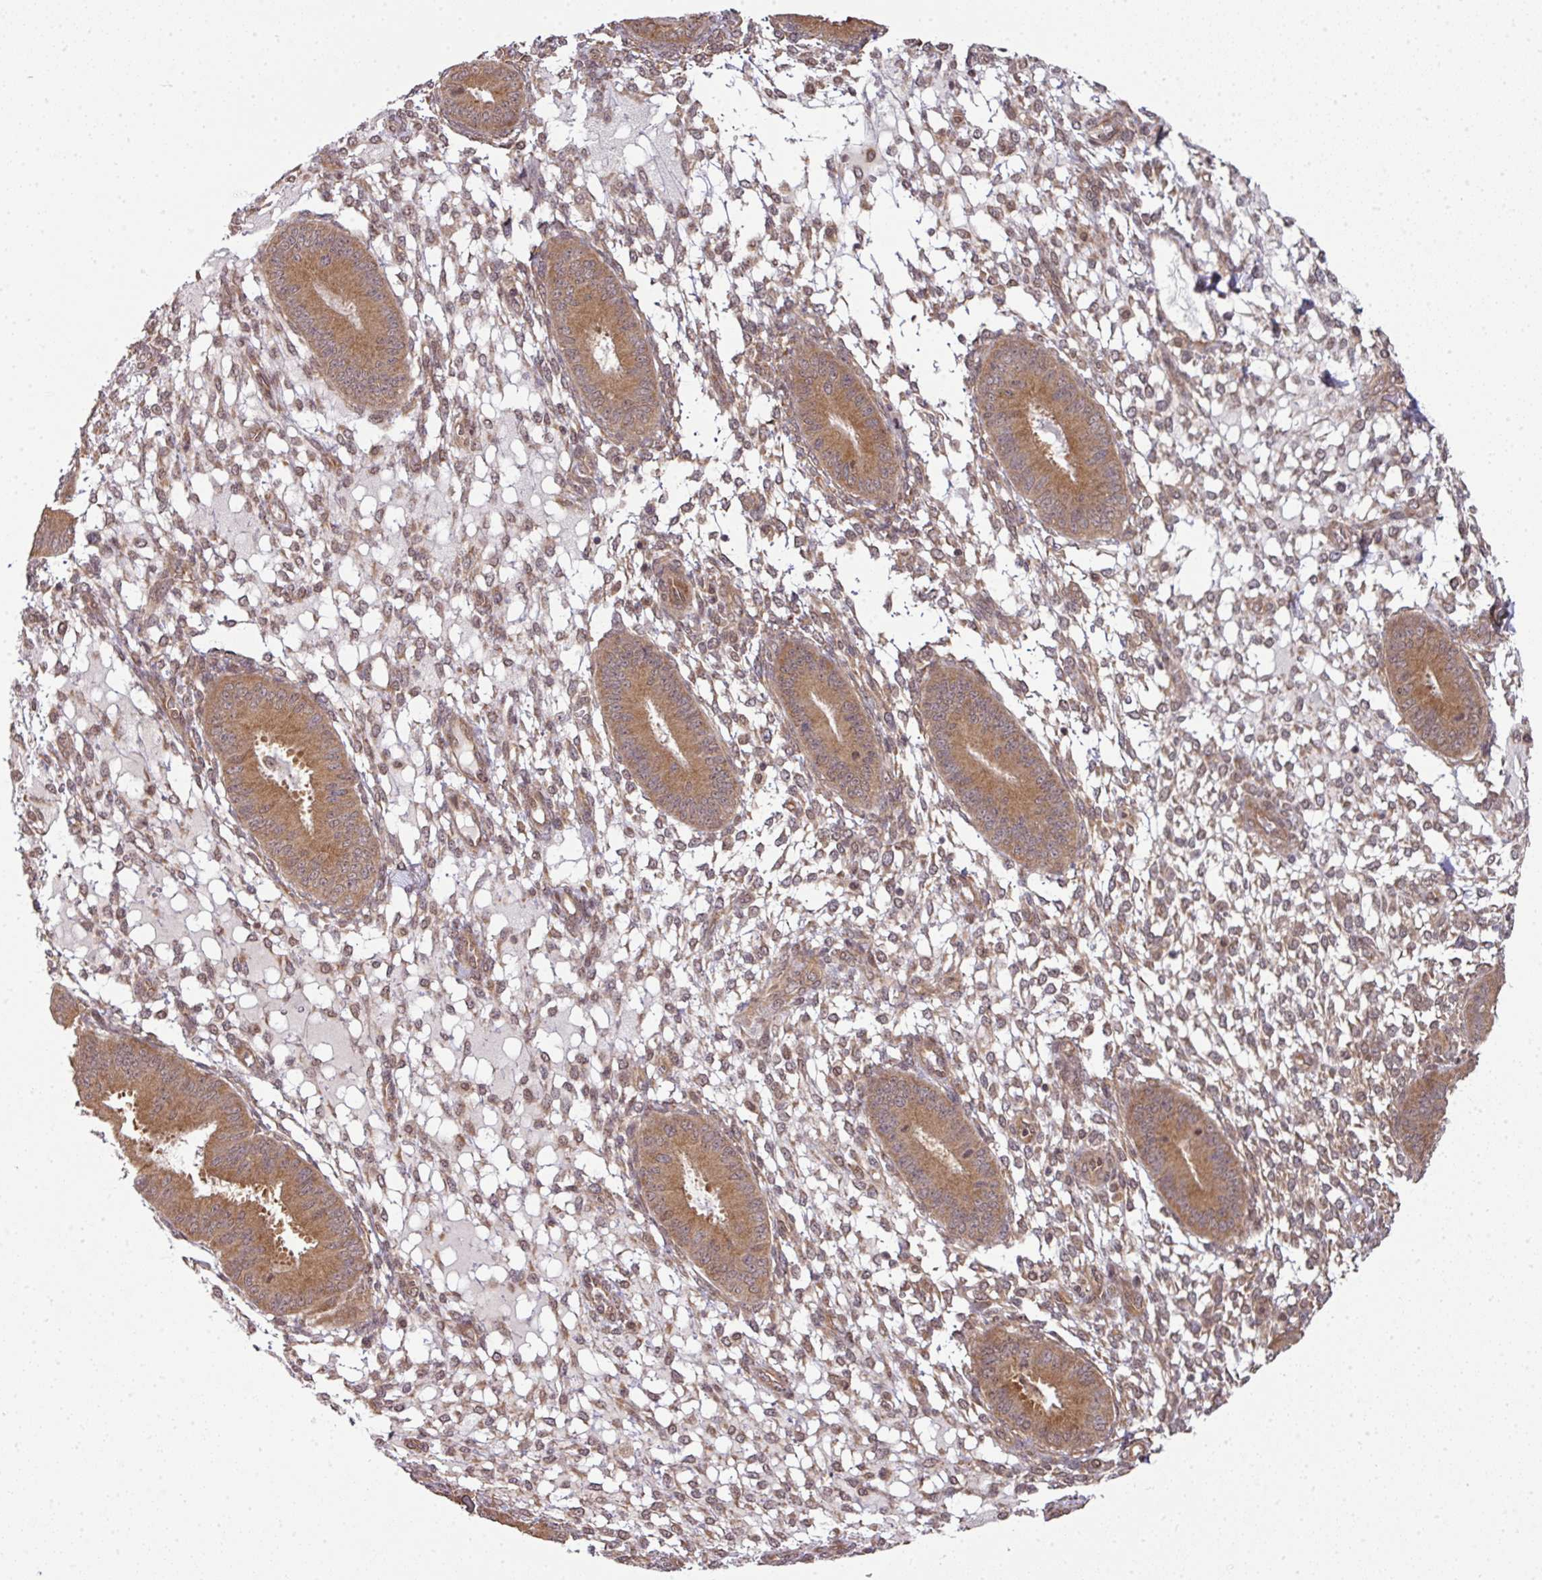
{"staining": {"intensity": "moderate", "quantity": ">75%", "location": "cytoplasmic/membranous,nuclear"}, "tissue": "endometrium", "cell_type": "Cells in endometrial stroma", "image_type": "normal", "snomed": [{"axis": "morphology", "description": "Normal tissue, NOS"}, {"axis": "topography", "description": "Endometrium"}], "caption": "Benign endometrium exhibits moderate cytoplasmic/membranous,nuclear staining in approximately >75% of cells in endometrial stroma.", "gene": "ANKRD18A", "patient": {"sex": "female", "age": 49}}